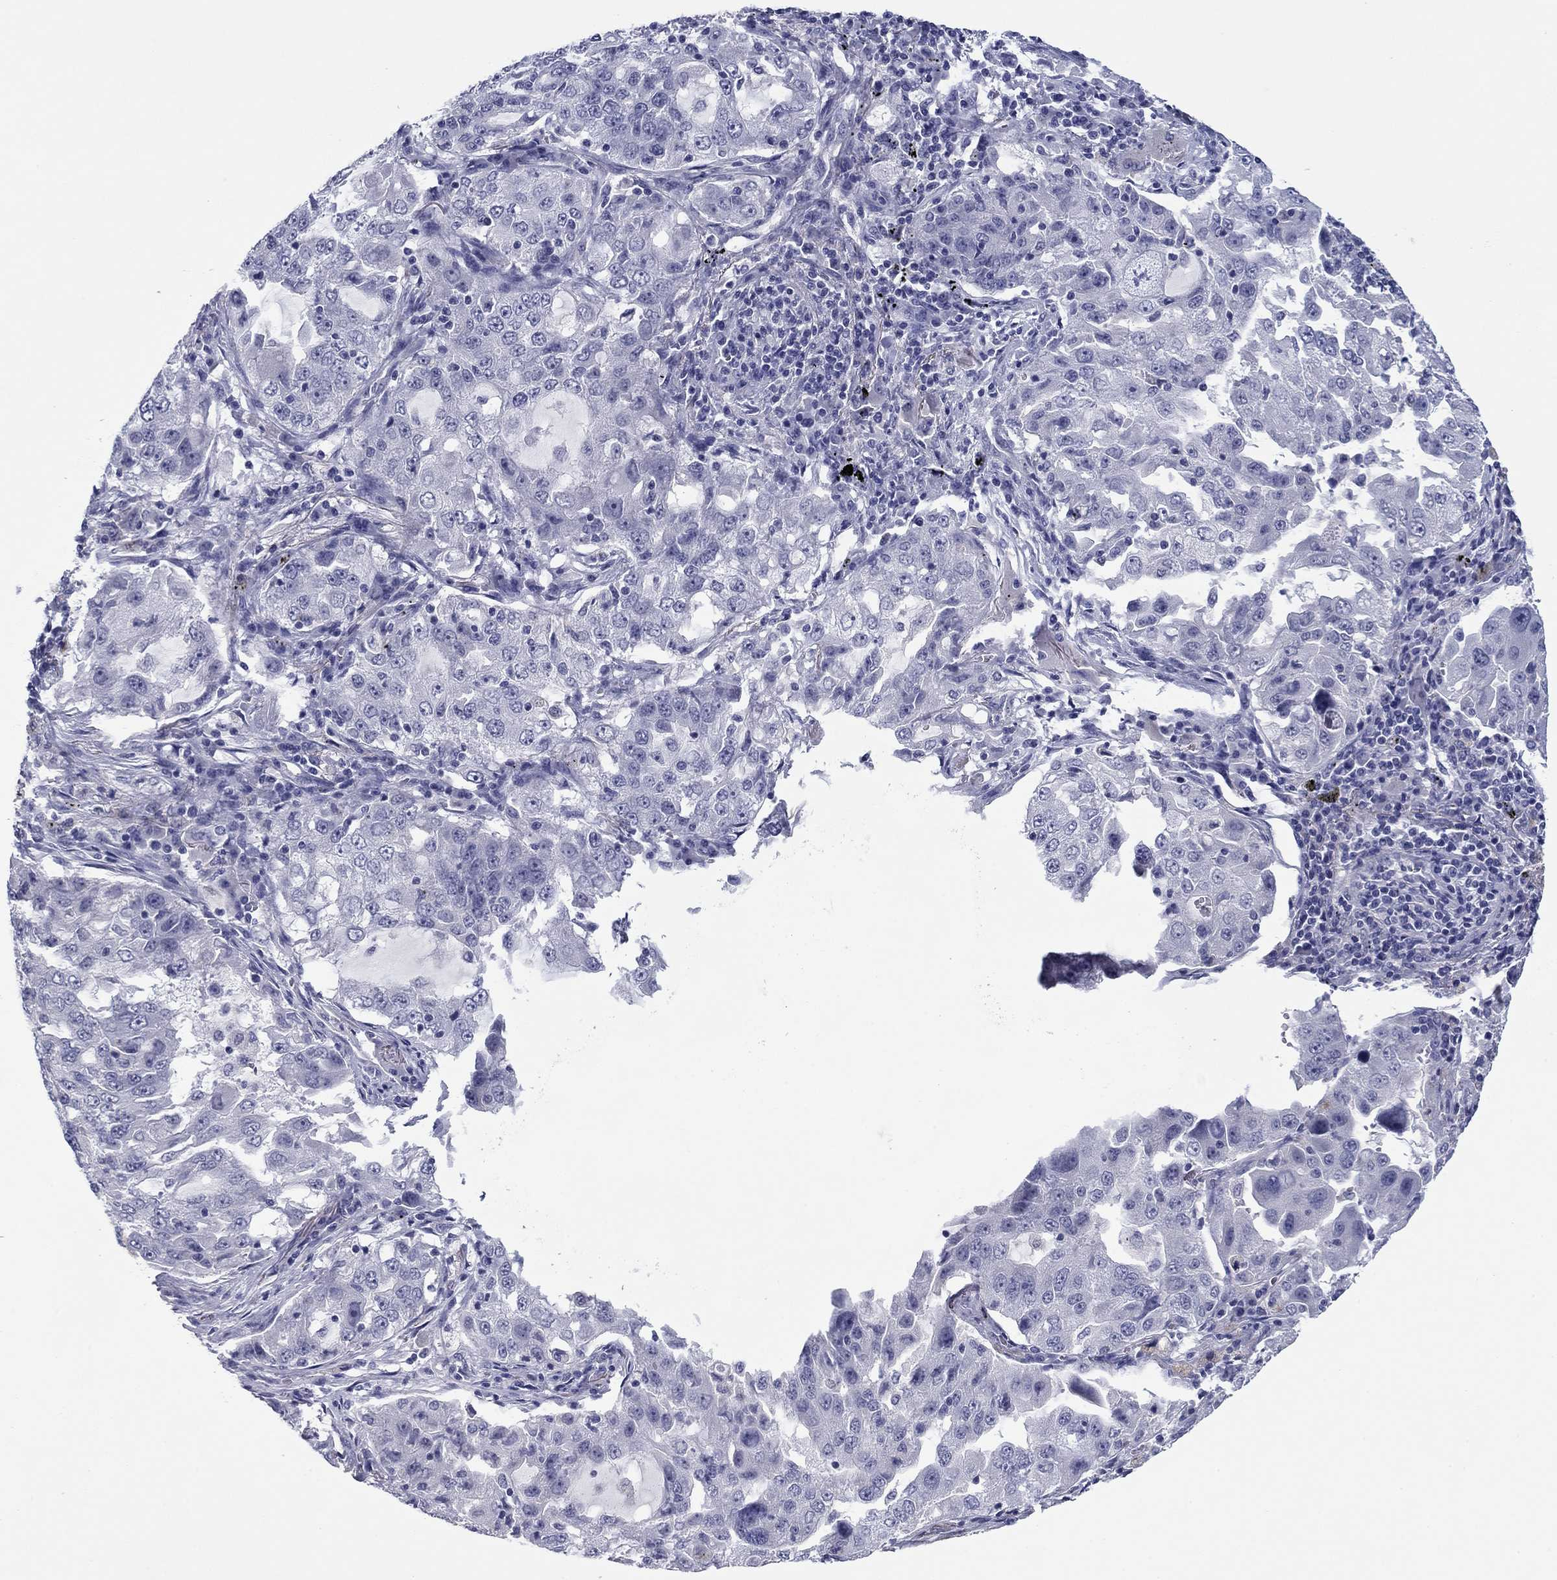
{"staining": {"intensity": "negative", "quantity": "none", "location": "none"}, "tissue": "lung cancer", "cell_type": "Tumor cells", "image_type": "cancer", "snomed": [{"axis": "morphology", "description": "Adenocarcinoma, NOS"}, {"axis": "topography", "description": "Lung"}], "caption": "There is no significant positivity in tumor cells of lung cancer (adenocarcinoma).", "gene": "TCFL5", "patient": {"sex": "female", "age": 61}}